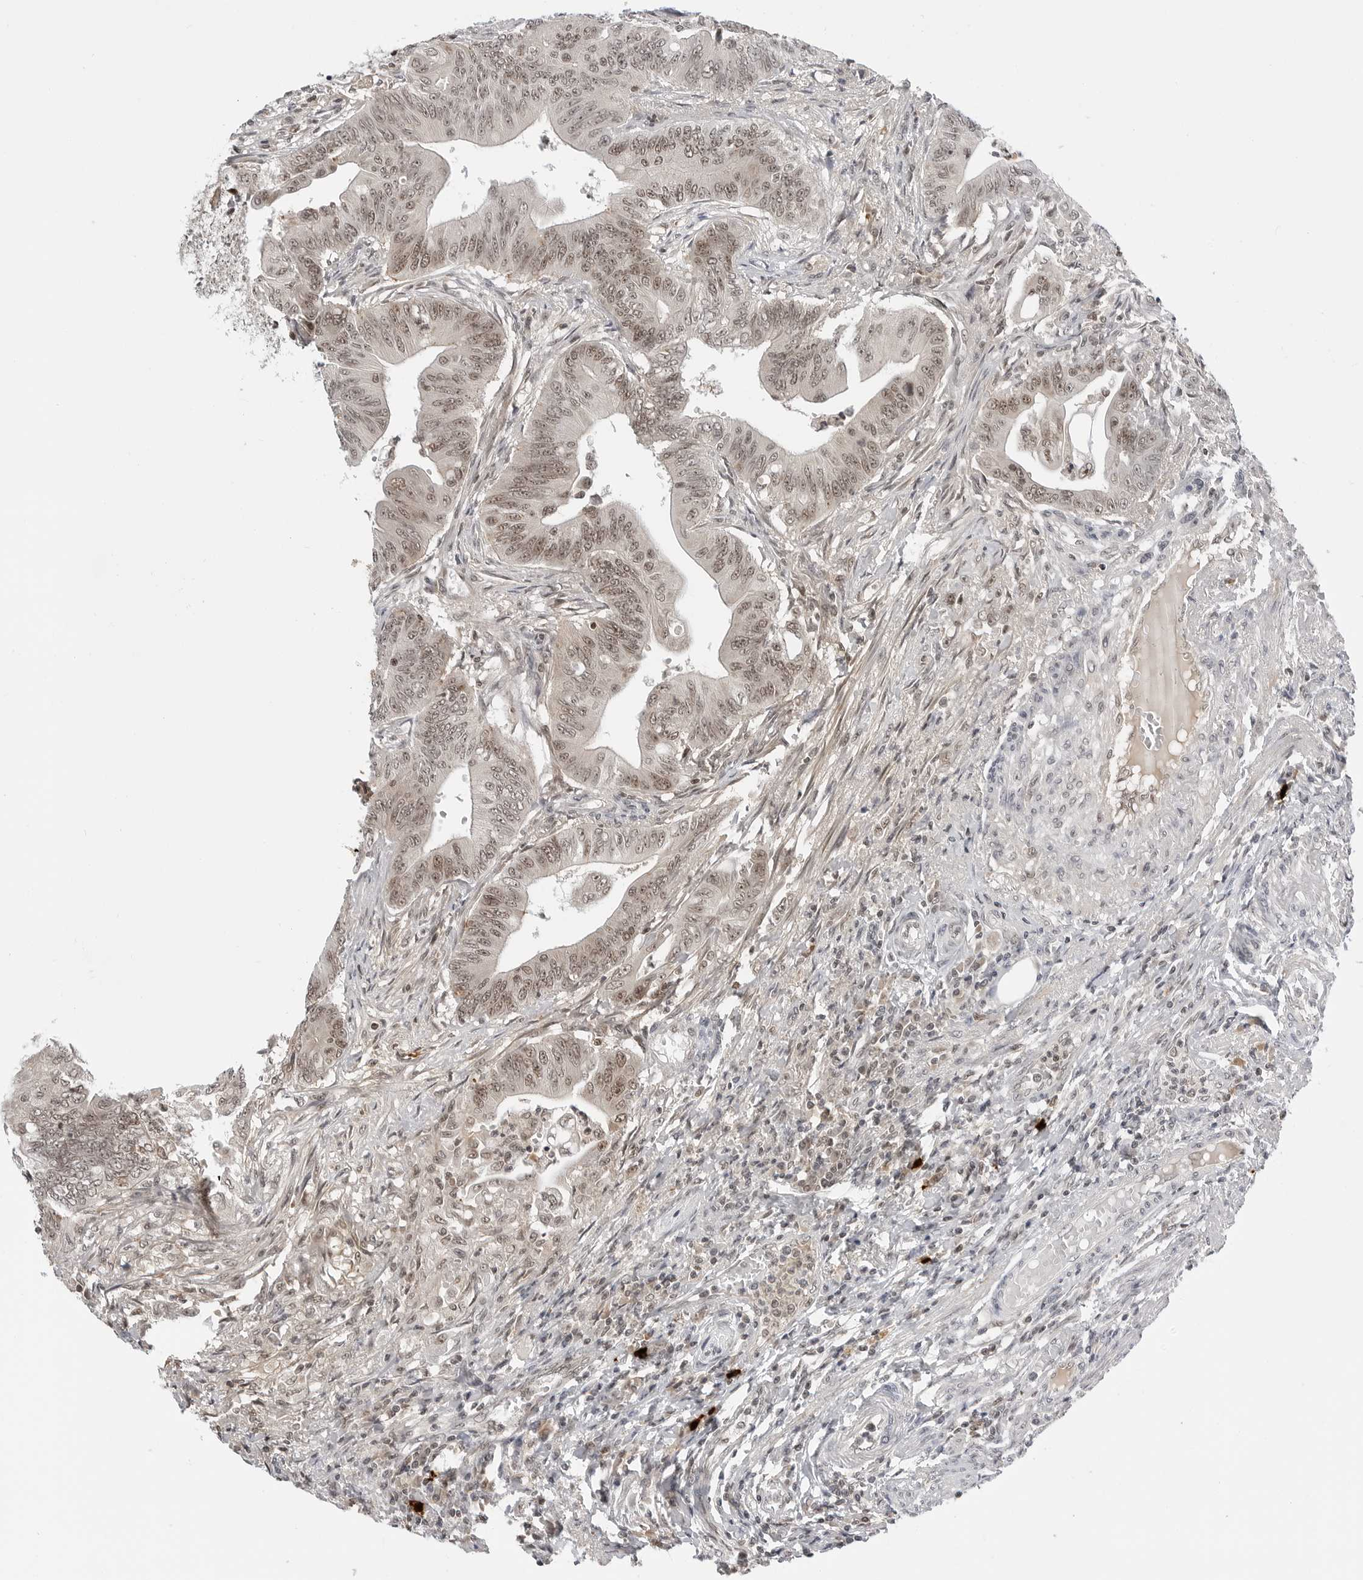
{"staining": {"intensity": "moderate", "quantity": ">75%", "location": "nuclear"}, "tissue": "colorectal cancer", "cell_type": "Tumor cells", "image_type": "cancer", "snomed": [{"axis": "morphology", "description": "Adenoma, NOS"}, {"axis": "morphology", "description": "Adenocarcinoma, NOS"}, {"axis": "topography", "description": "Colon"}], "caption": "A histopathology image of human colorectal cancer stained for a protein reveals moderate nuclear brown staining in tumor cells. (Brightfield microscopy of DAB IHC at high magnification).", "gene": "C8orf33", "patient": {"sex": "male", "age": 79}}